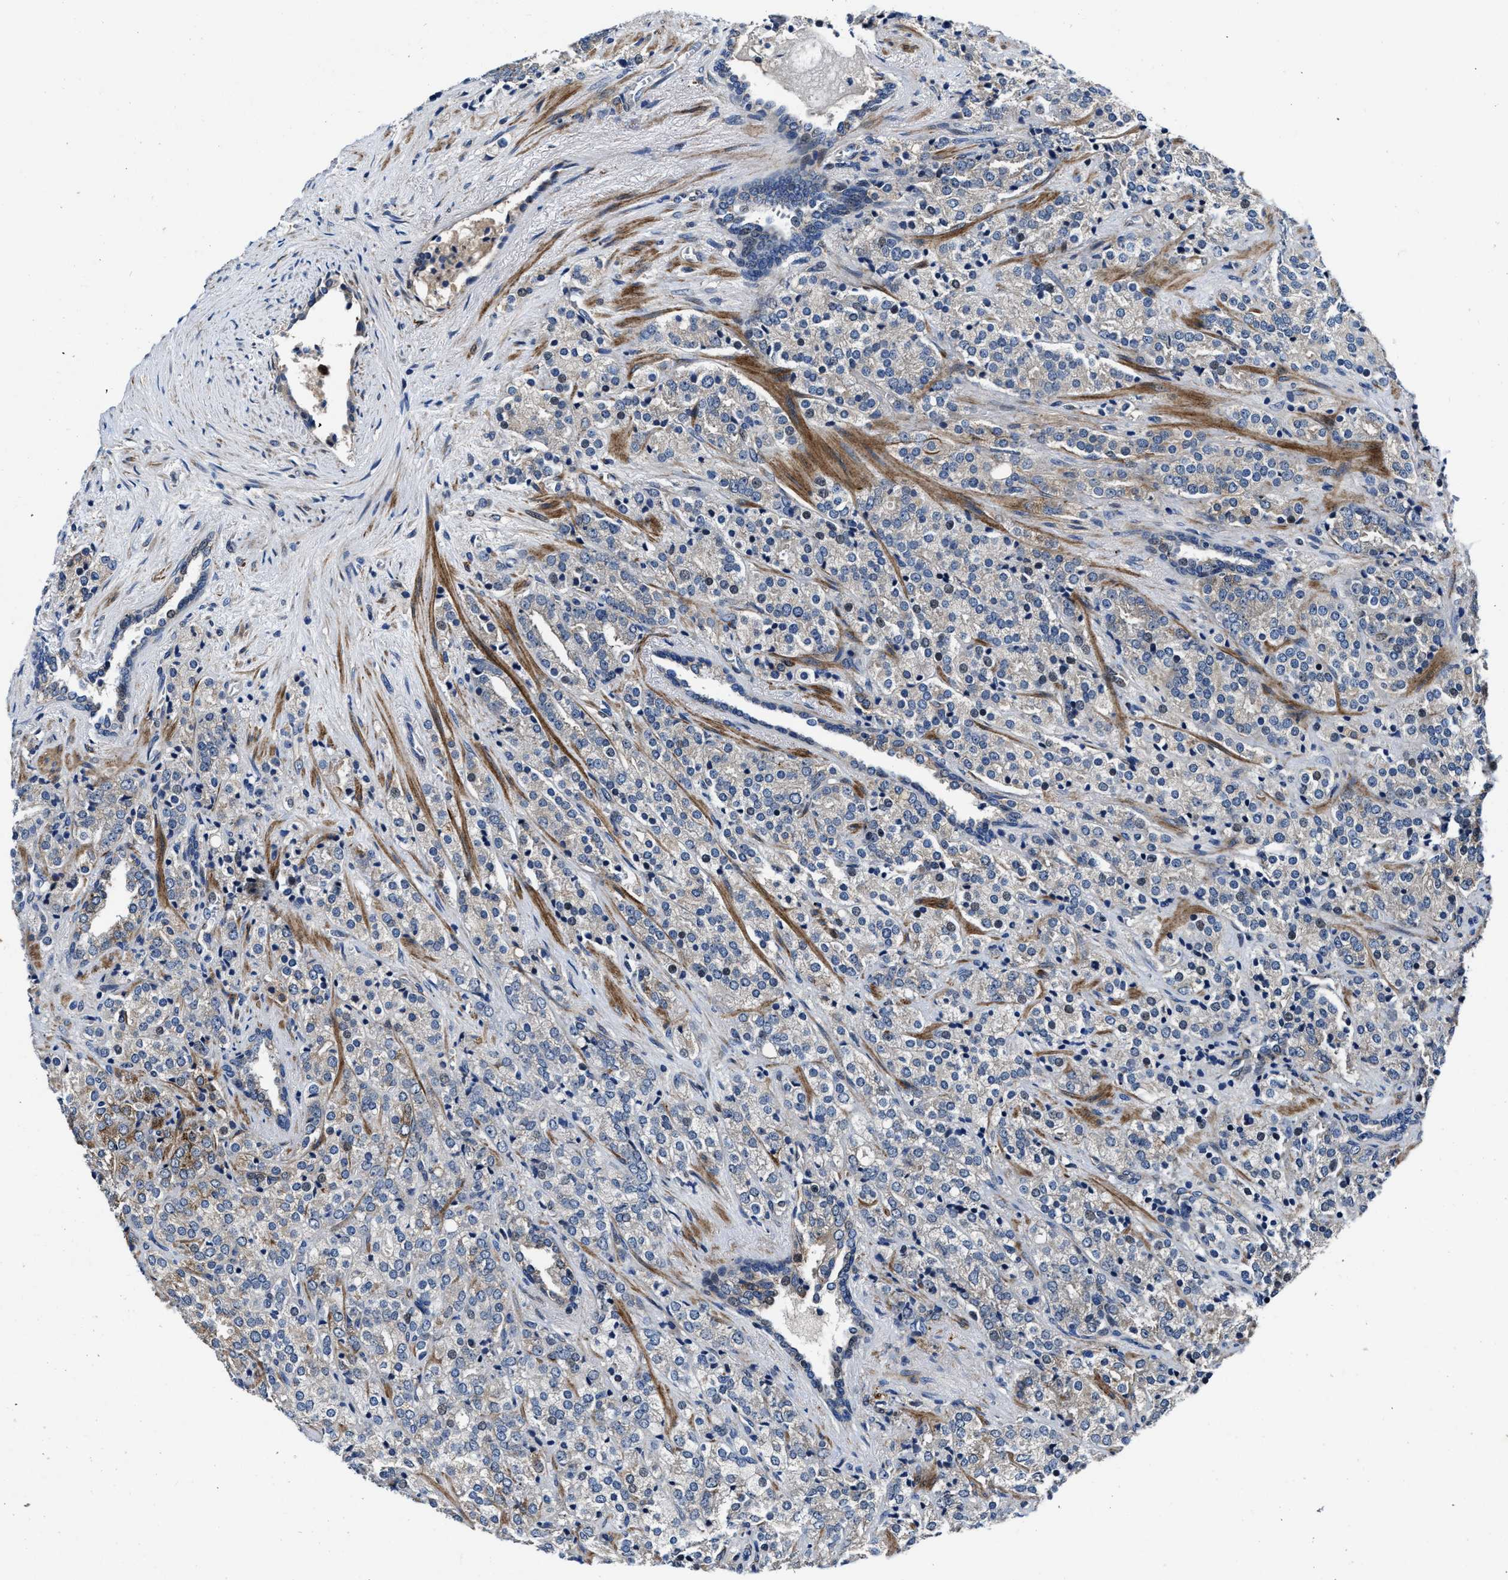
{"staining": {"intensity": "negative", "quantity": "none", "location": "none"}, "tissue": "prostate cancer", "cell_type": "Tumor cells", "image_type": "cancer", "snomed": [{"axis": "morphology", "description": "Adenocarcinoma, High grade"}, {"axis": "topography", "description": "Prostate"}], "caption": "Immunohistochemistry (IHC) photomicrograph of neoplastic tissue: high-grade adenocarcinoma (prostate) stained with DAB (3,3'-diaminobenzidine) shows no significant protein positivity in tumor cells.", "gene": "C2orf66", "patient": {"sex": "male", "age": 71}}